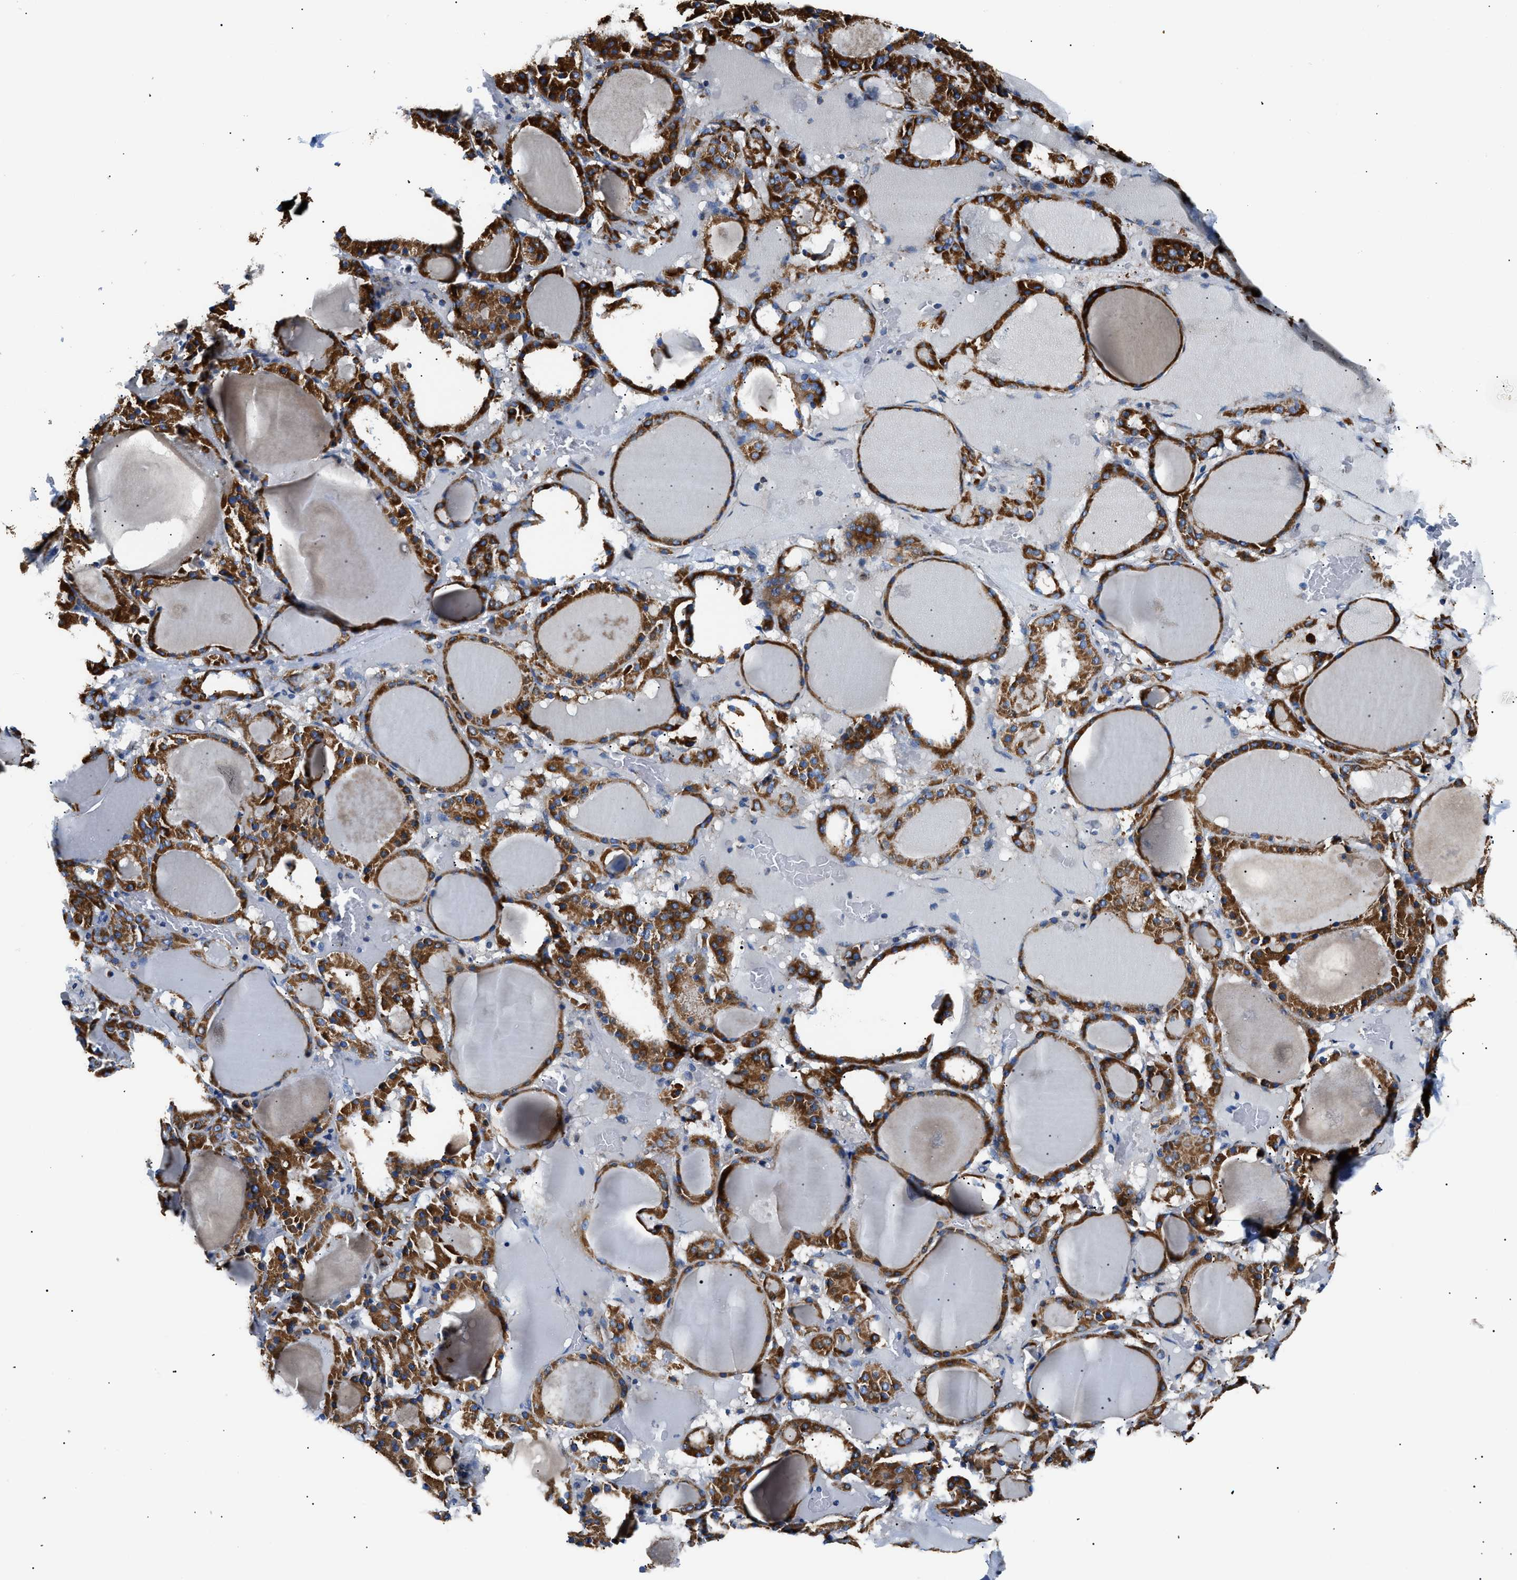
{"staining": {"intensity": "strong", "quantity": ">75%", "location": "cytoplasmic/membranous"}, "tissue": "thyroid gland", "cell_type": "Glandular cells", "image_type": "normal", "snomed": [{"axis": "morphology", "description": "Normal tissue, NOS"}, {"axis": "morphology", "description": "Carcinoma, NOS"}, {"axis": "topography", "description": "Thyroid gland"}], "caption": "About >75% of glandular cells in benign thyroid gland exhibit strong cytoplasmic/membranous protein positivity as visualized by brown immunohistochemical staining.", "gene": "PHB2", "patient": {"sex": "female", "age": 86}}